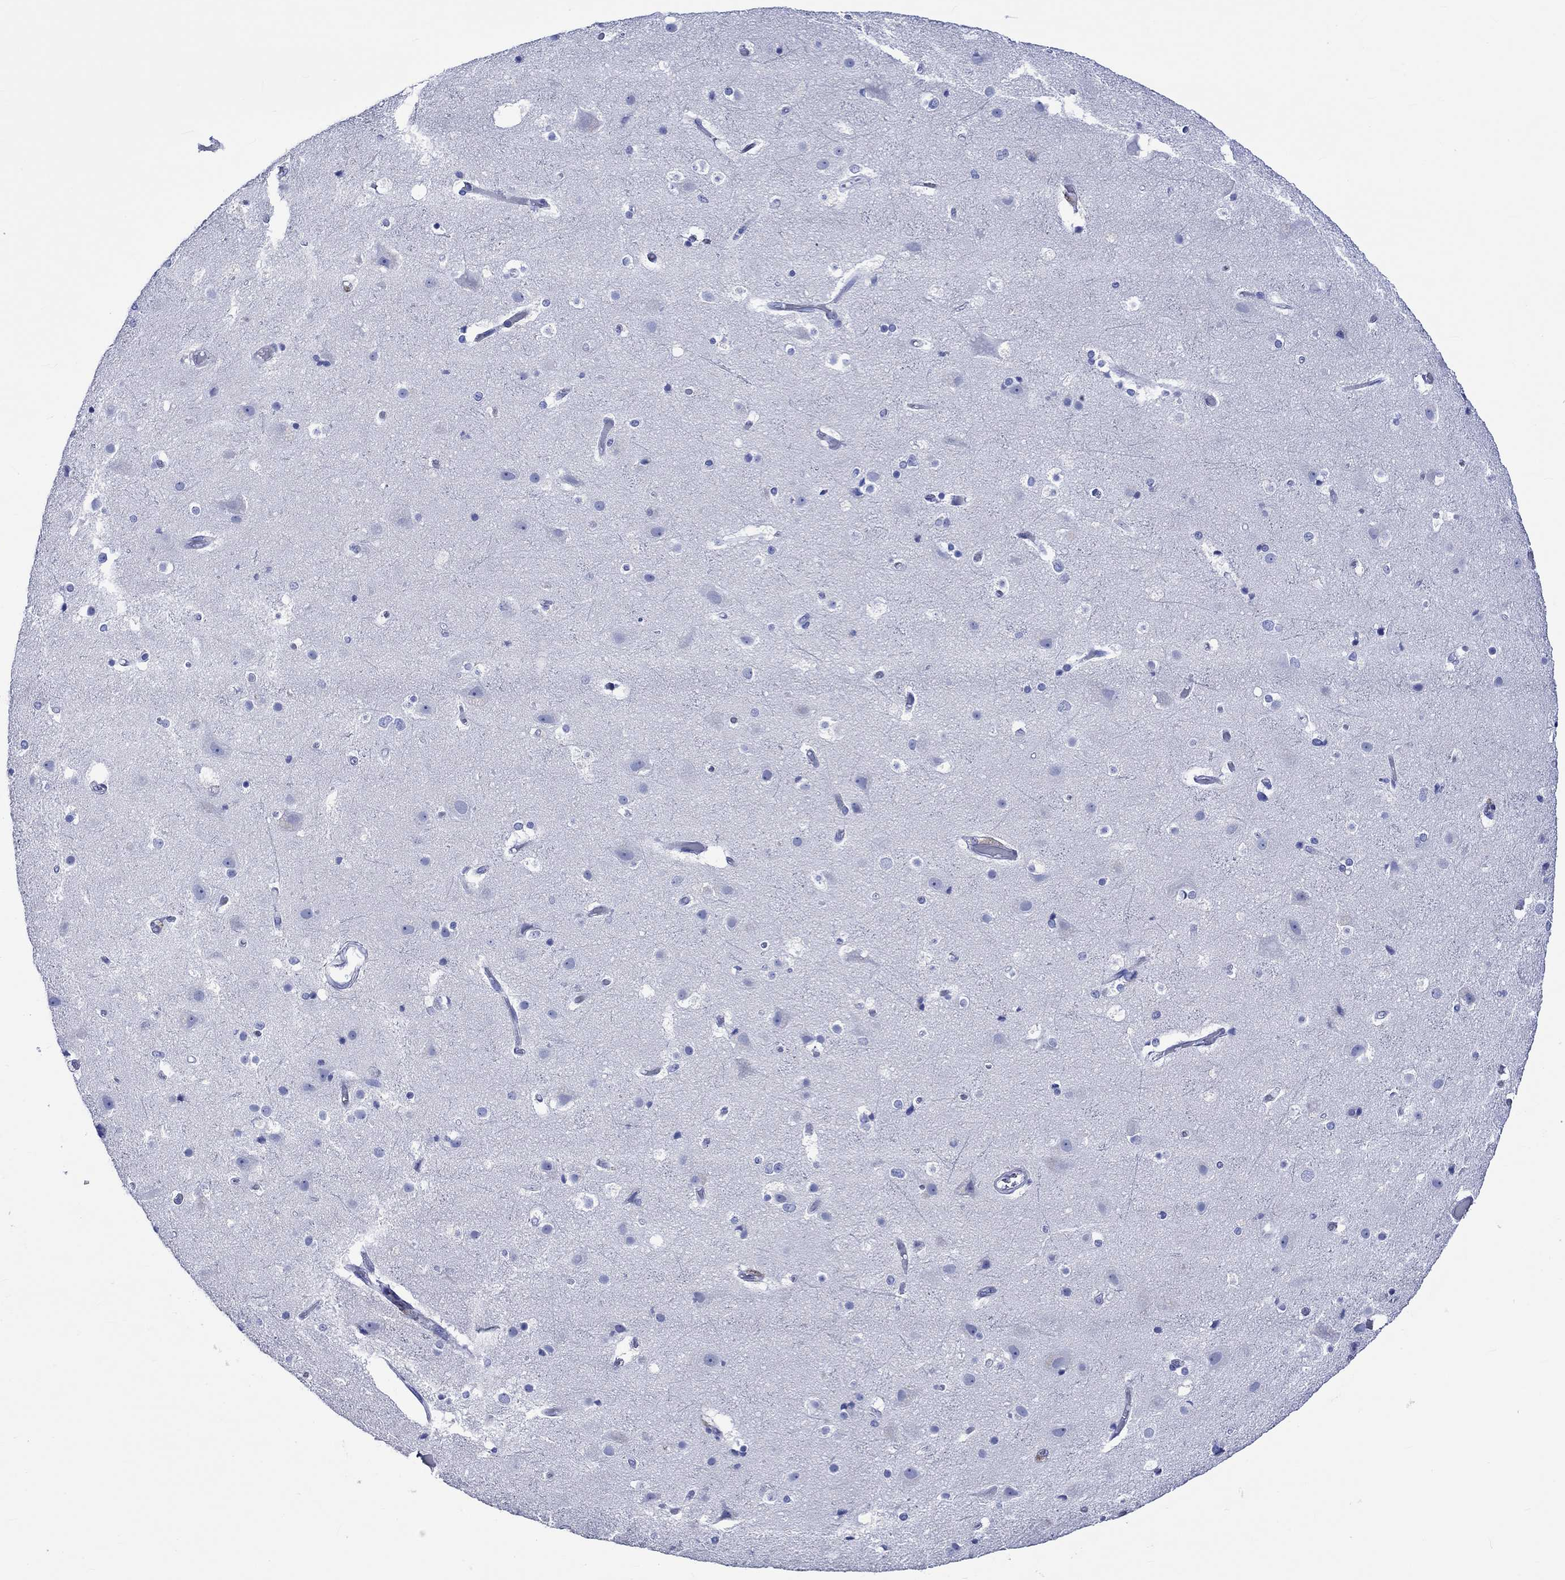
{"staining": {"intensity": "negative", "quantity": "none", "location": "none"}, "tissue": "cerebral cortex", "cell_type": "Endothelial cells", "image_type": "normal", "snomed": [{"axis": "morphology", "description": "Normal tissue, NOS"}, {"axis": "topography", "description": "Cerebral cortex"}], "caption": "Image shows no protein positivity in endothelial cells of unremarkable cerebral cortex.", "gene": "HARBI1", "patient": {"sex": "female", "age": 52}}